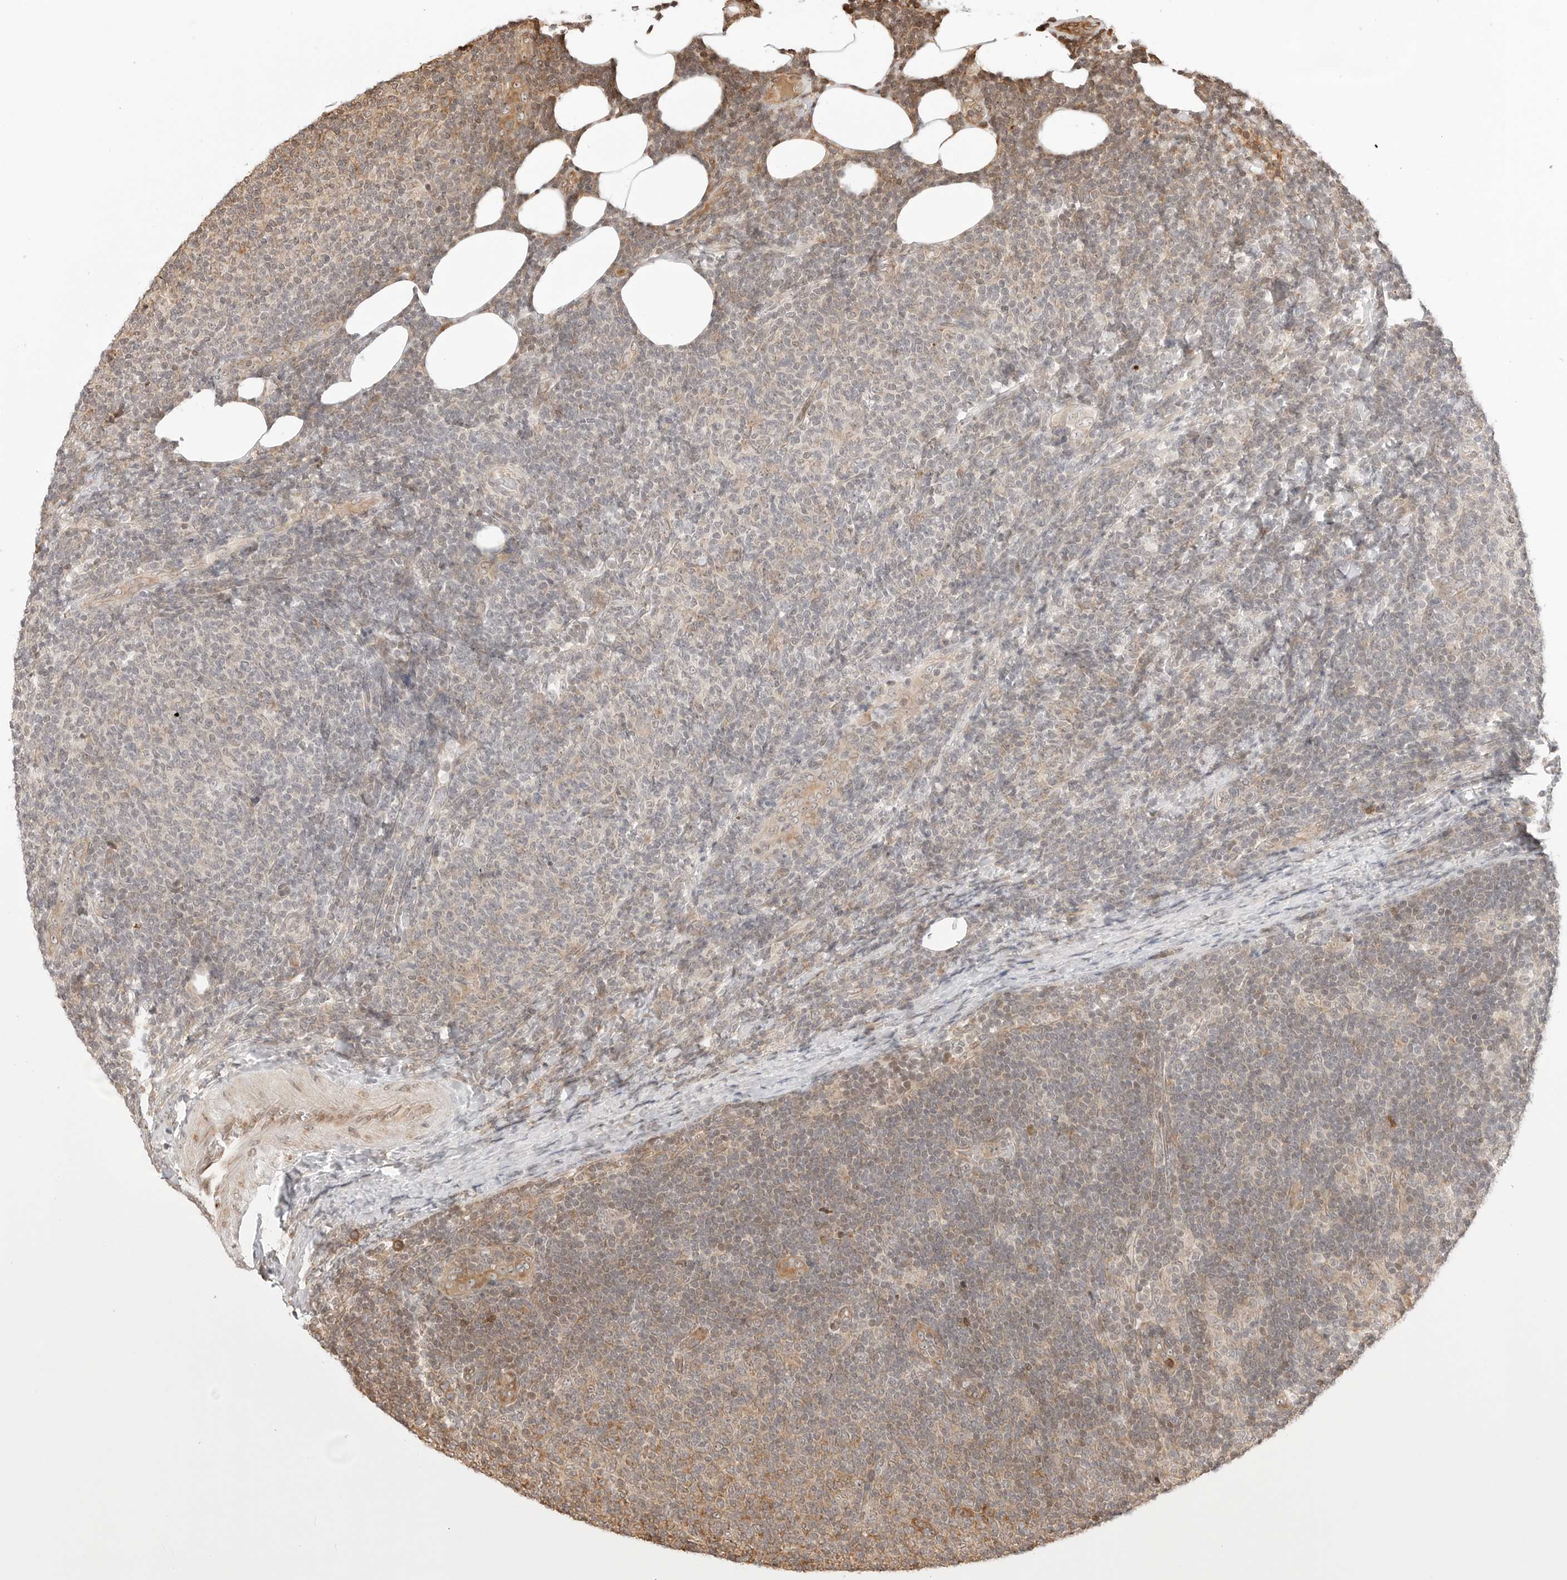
{"staining": {"intensity": "negative", "quantity": "none", "location": "none"}, "tissue": "lymphoma", "cell_type": "Tumor cells", "image_type": "cancer", "snomed": [{"axis": "morphology", "description": "Malignant lymphoma, non-Hodgkin's type, Low grade"}, {"axis": "topography", "description": "Lymph node"}], "caption": "The micrograph displays no significant staining in tumor cells of lymphoma.", "gene": "FKBP14", "patient": {"sex": "male", "age": 66}}